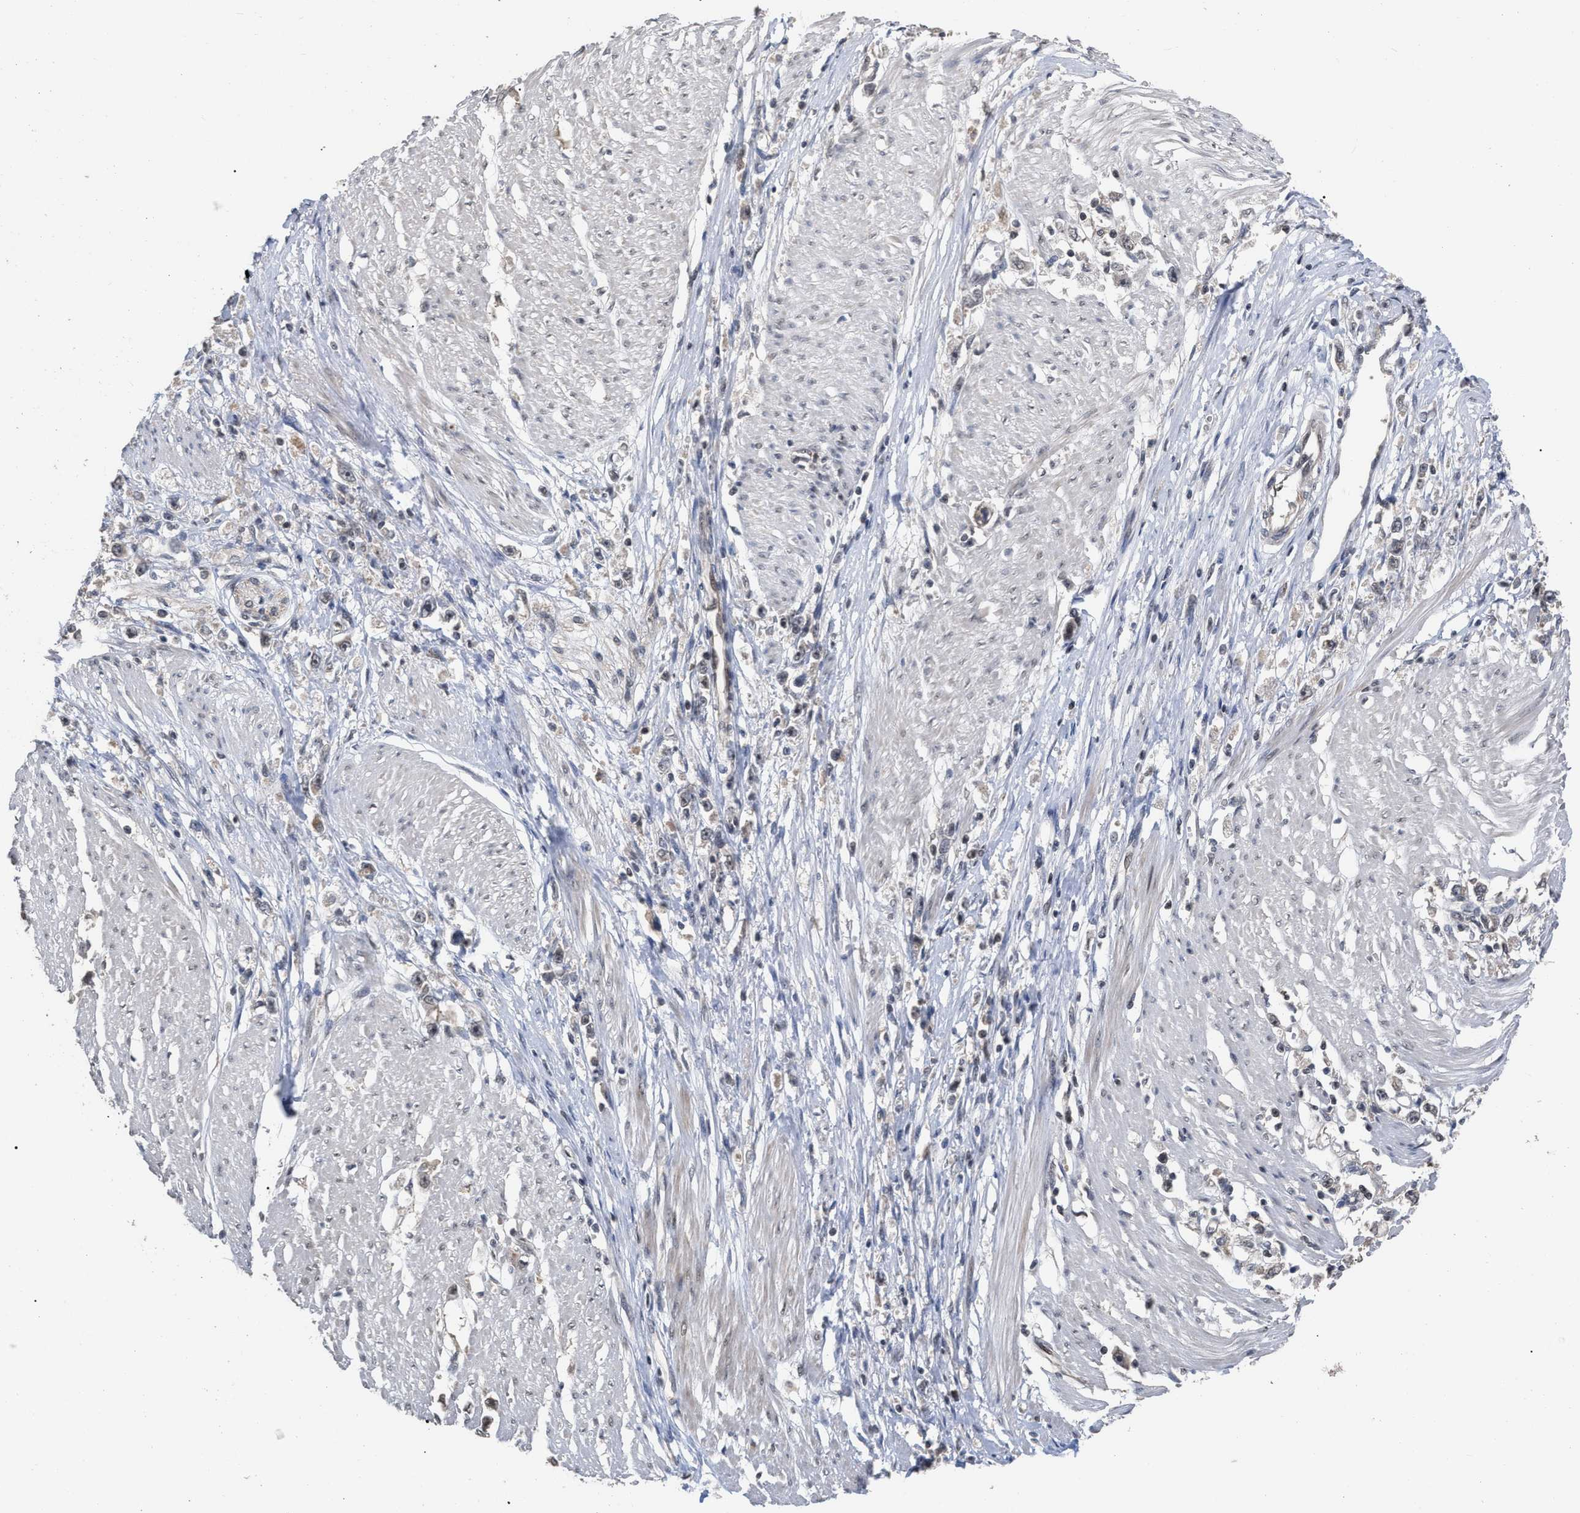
{"staining": {"intensity": "negative", "quantity": "none", "location": "none"}, "tissue": "stomach cancer", "cell_type": "Tumor cells", "image_type": "cancer", "snomed": [{"axis": "morphology", "description": "Adenocarcinoma, NOS"}, {"axis": "topography", "description": "Stomach"}], "caption": "This micrograph is of stomach adenocarcinoma stained with immunohistochemistry (IHC) to label a protein in brown with the nuclei are counter-stained blue. There is no positivity in tumor cells.", "gene": "JAZF1", "patient": {"sex": "female", "age": 59}}